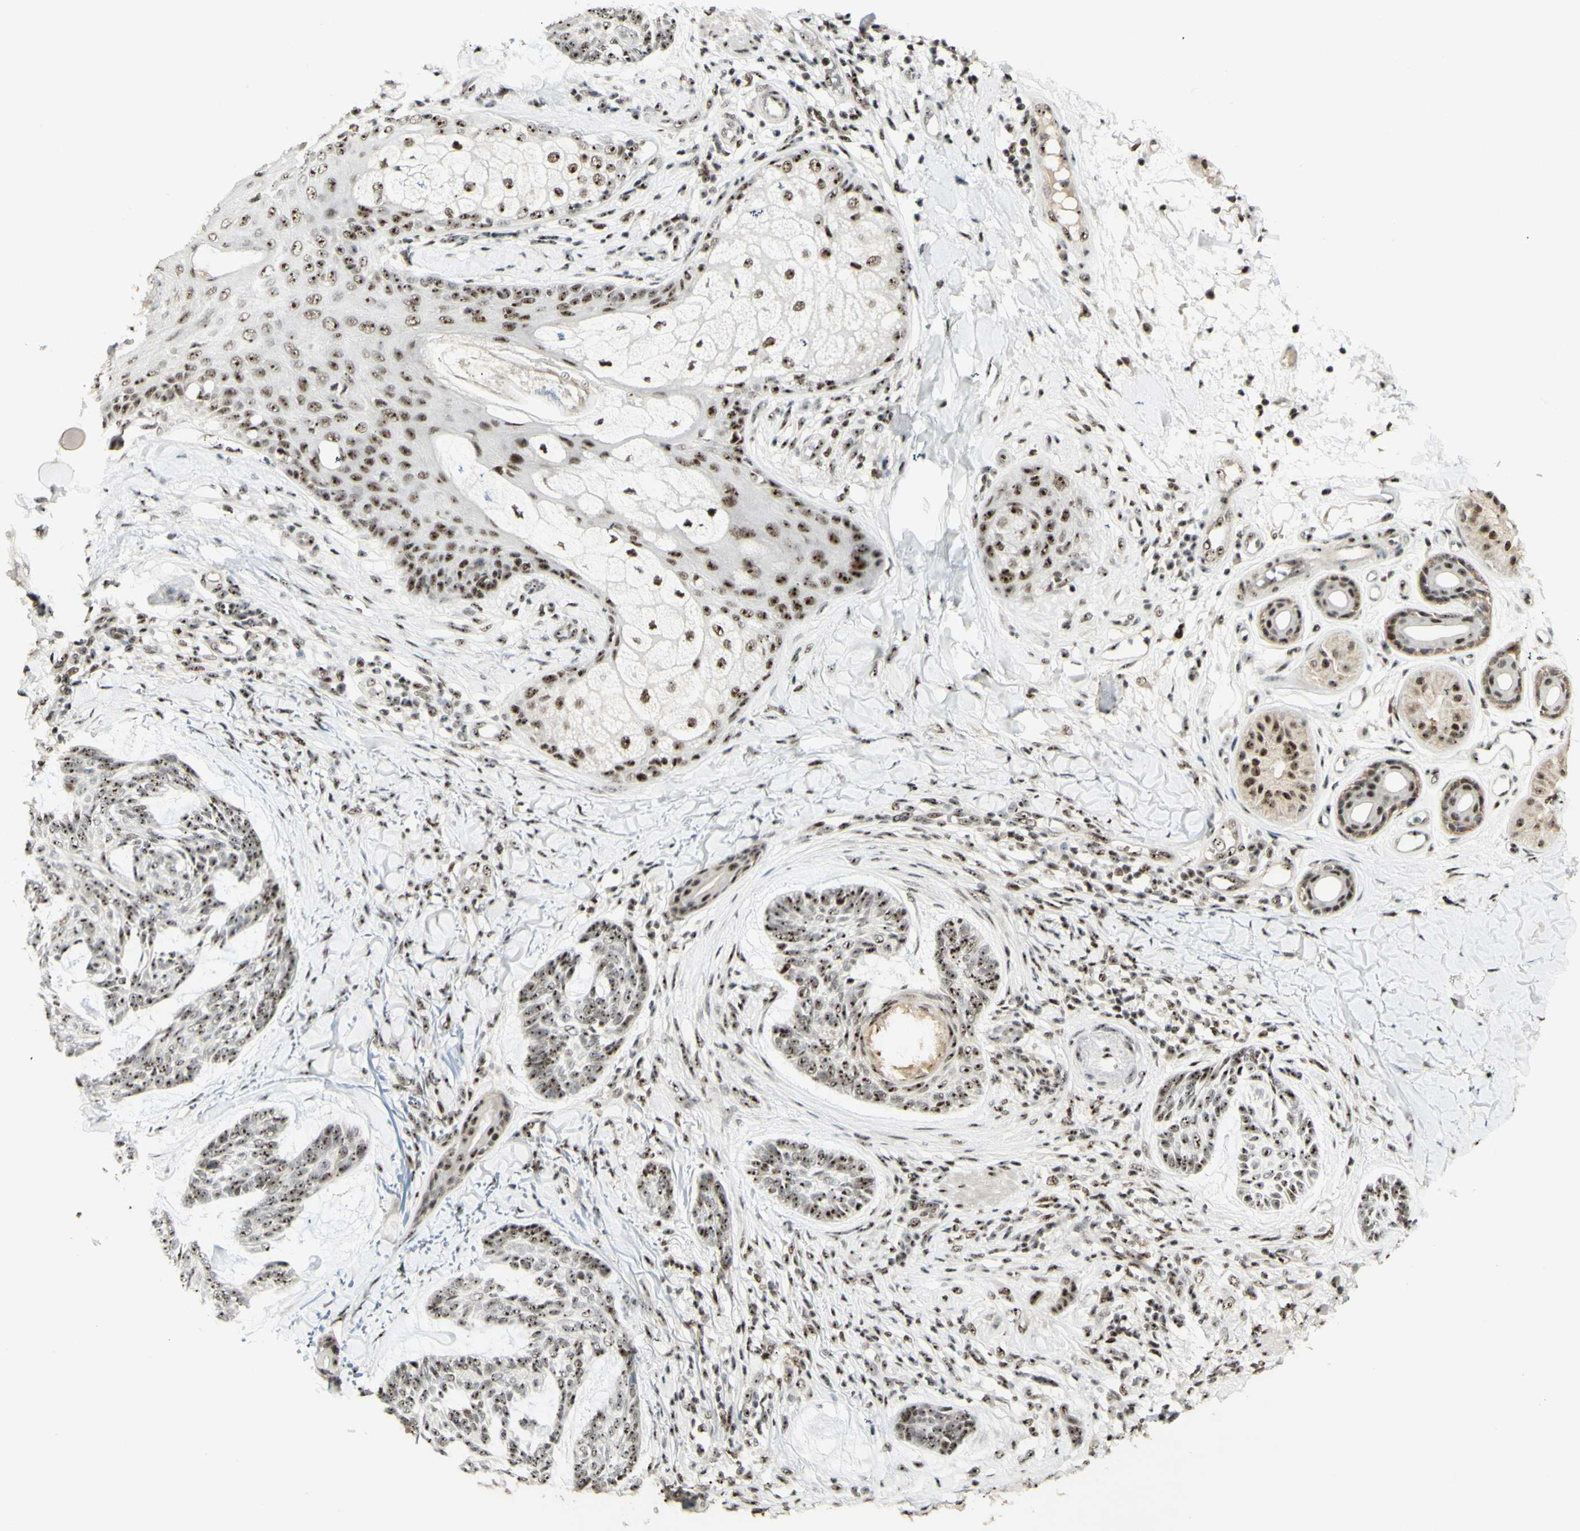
{"staining": {"intensity": "moderate", "quantity": ">75%", "location": "nuclear"}, "tissue": "skin cancer", "cell_type": "Tumor cells", "image_type": "cancer", "snomed": [{"axis": "morphology", "description": "Basal cell carcinoma"}, {"axis": "topography", "description": "Skin"}], "caption": "Protein expression analysis of skin cancer reveals moderate nuclear staining in about >75% of tumor cells.", "gene": "DHX9", "patient": {"sex": "male", "age": 43}}